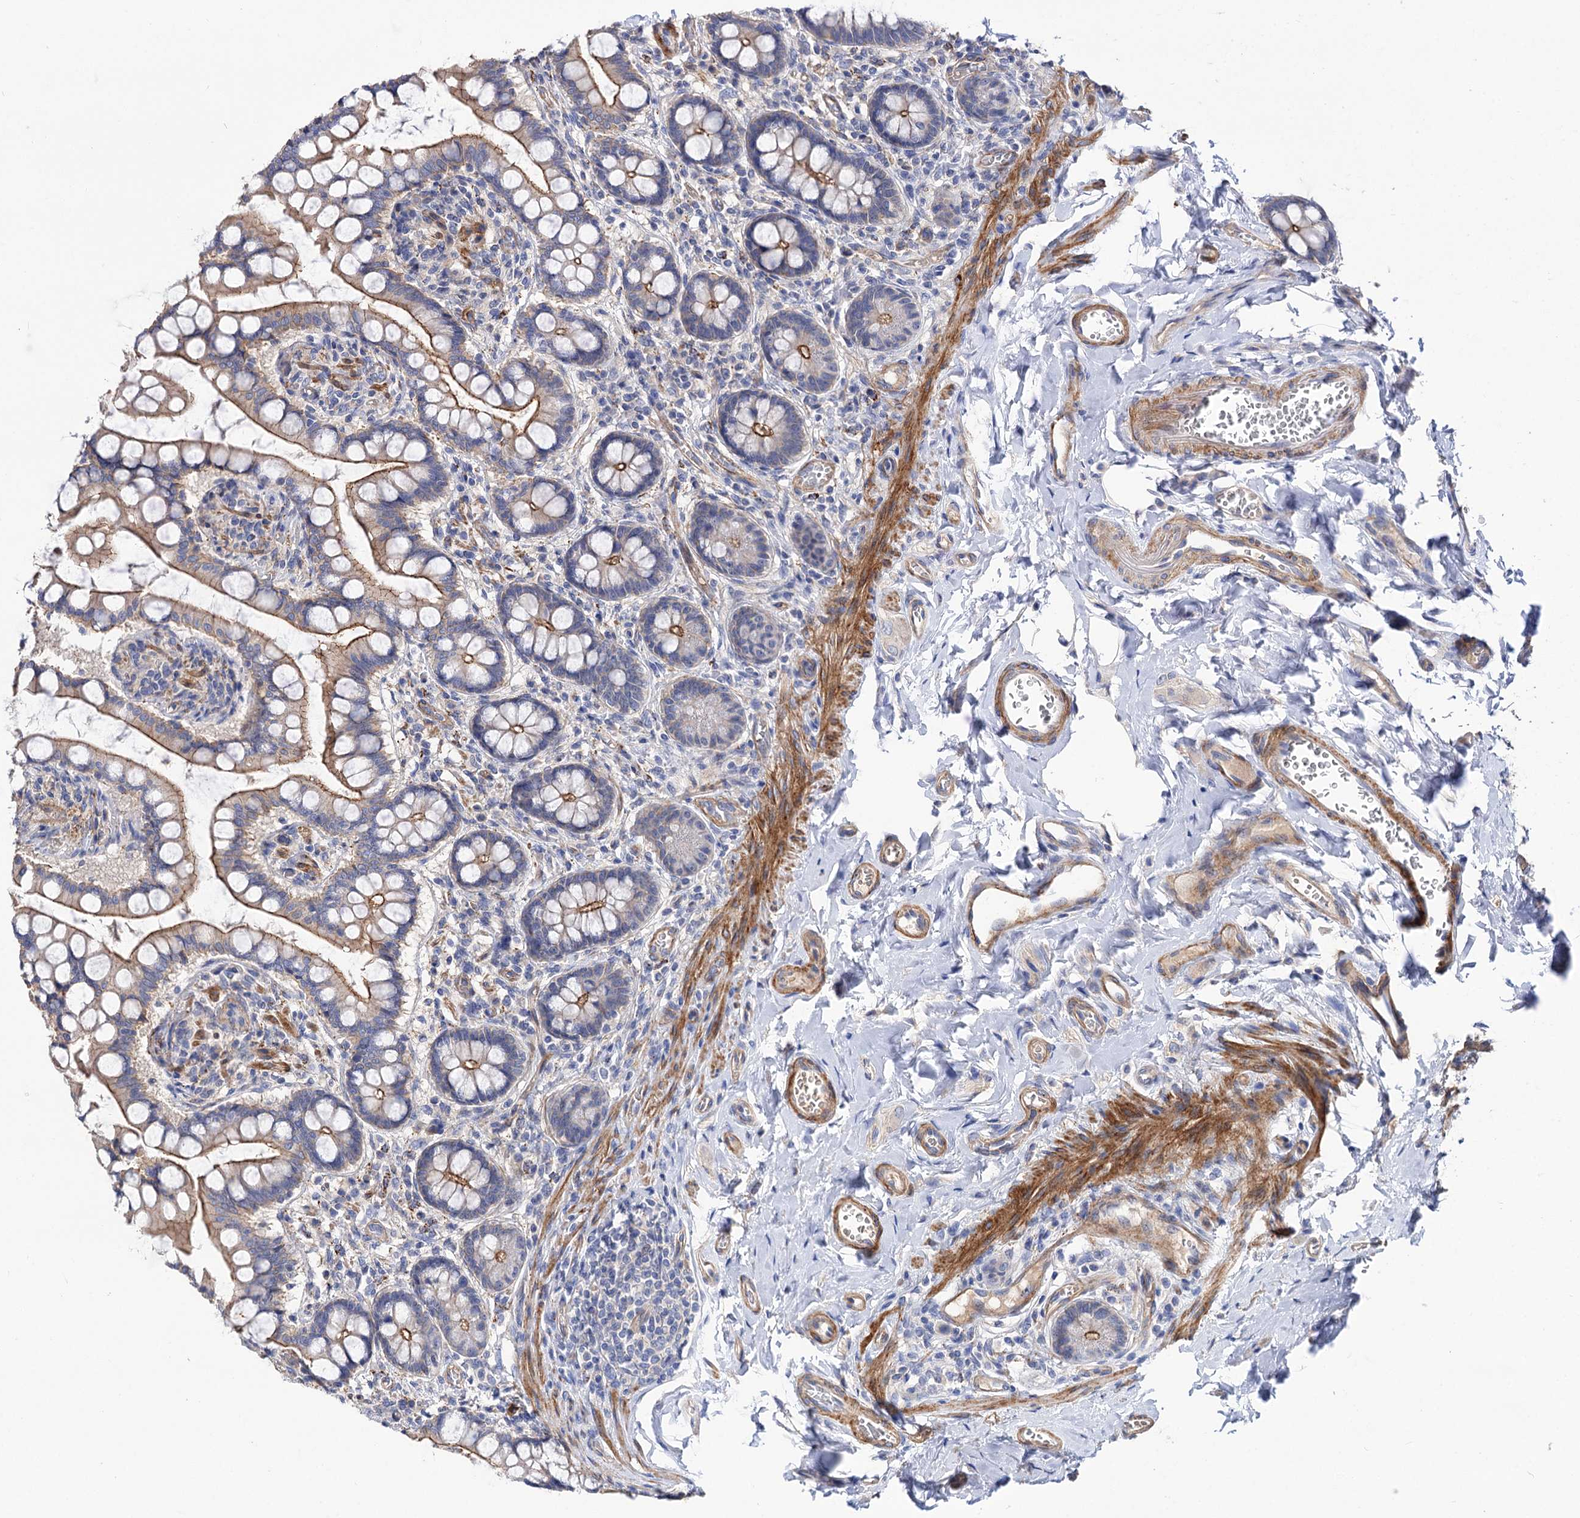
{"staining": {"intensity": "moderate", "quantity": ">75%", "location": "cytoplasmic/membranous"}, "tissue": "small intestine", "cell_type": "Glandular cells", "image_type": "normal", "snomed": [{"axis": "morphology", "description": "Normal tissue, NOS"}, {"axis": "topography", "description": "Small intestine"}], "caption": "Protein analysis of unremarkable small intestine reveals moderate cytoplasmic/membranous positivity in about >75% of glandular cells. (brown staining indicates protein expression, while blue staining denotes nuclei).", "gene": "NUDCD2", "patient": {"sex": "male", "age": 52}}